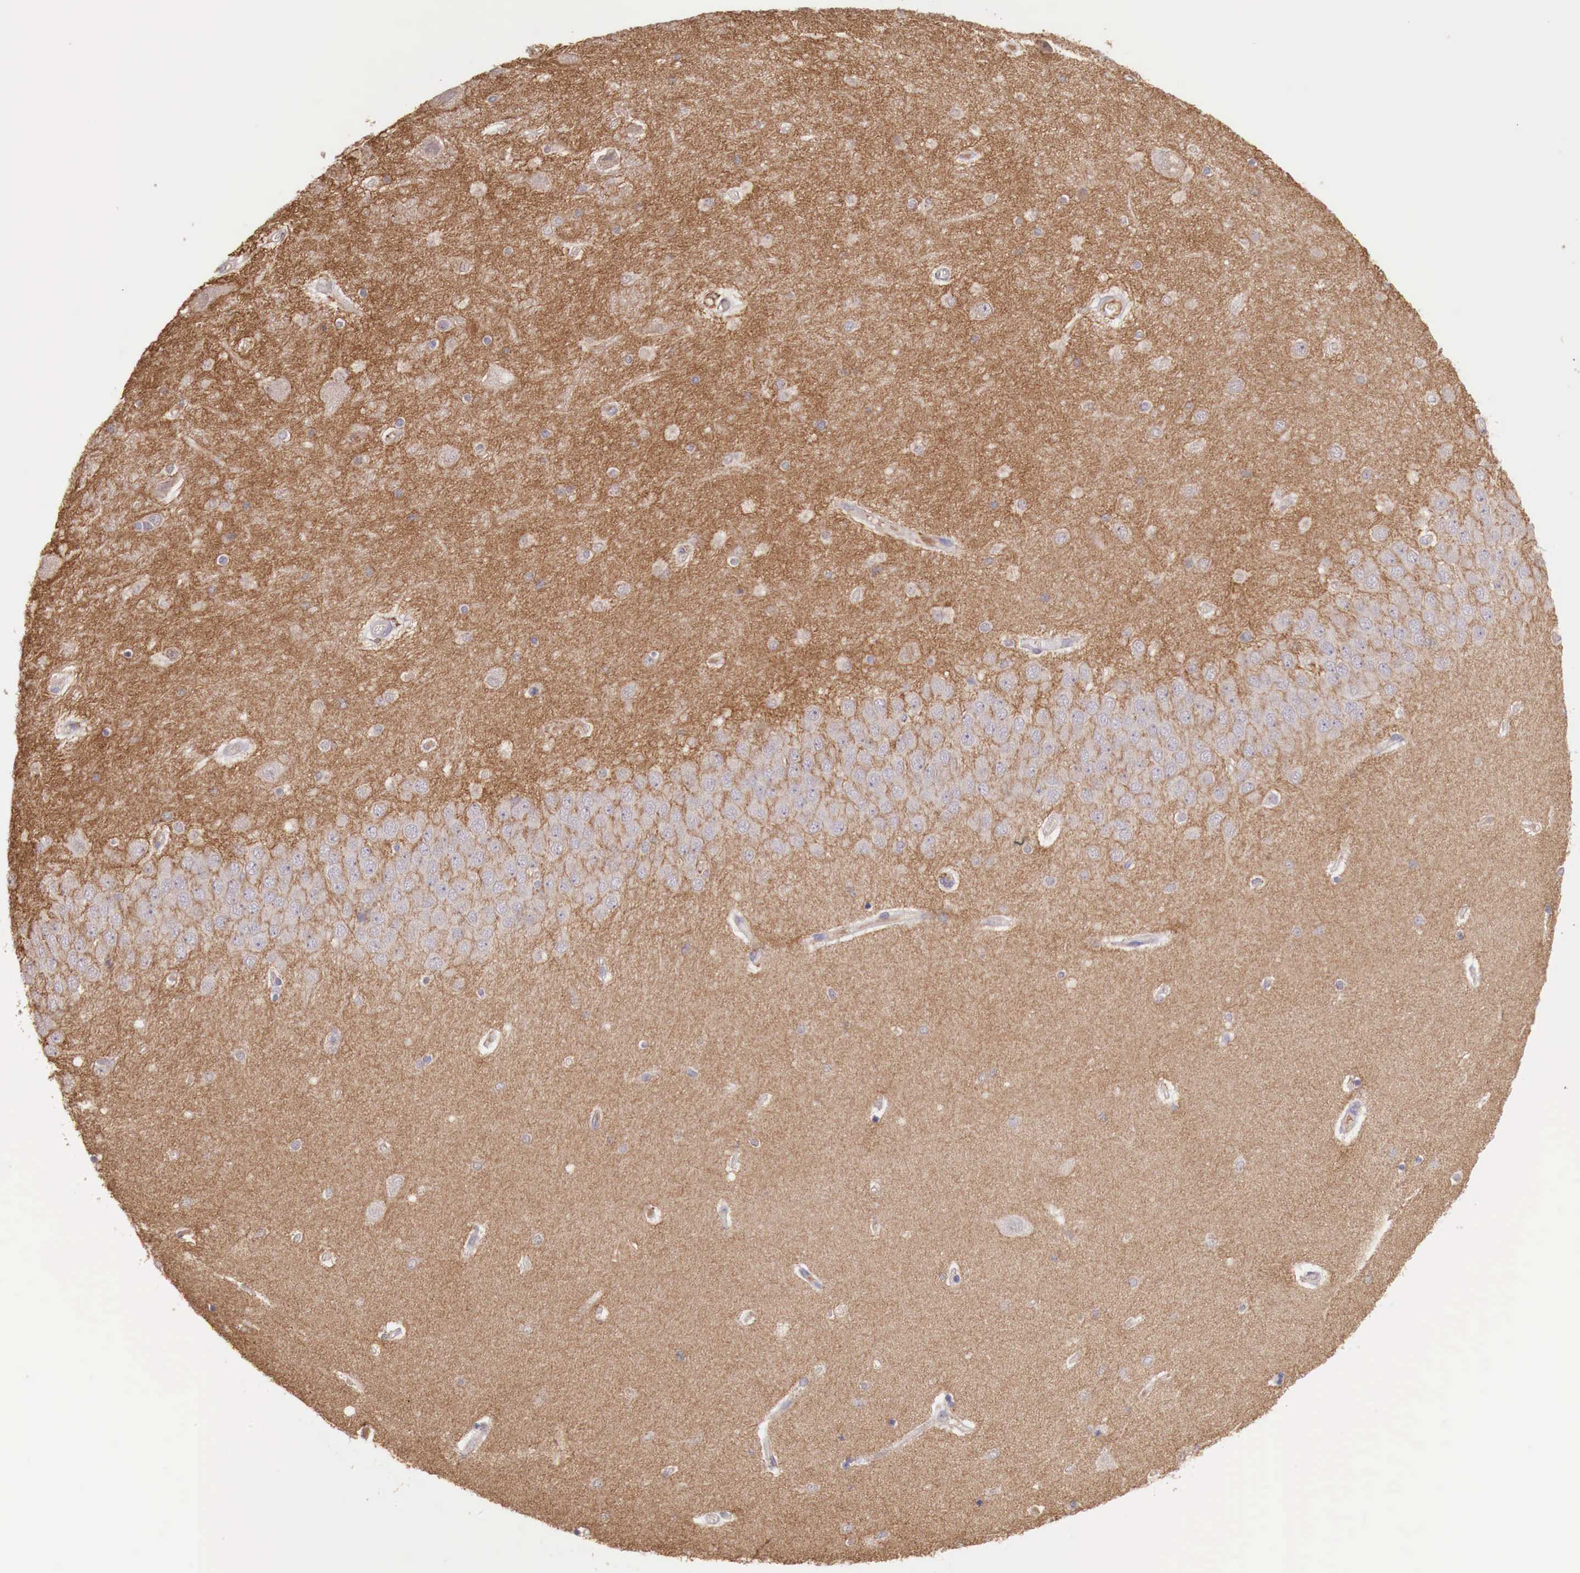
{"staining": {"intensity": "negative", "quantity": "none", "location": "none"}, "tissue": "hippocampus", "cell_type": "Glial cells", "image_type": "normal", "snomed": [{"axis": "morphology", "description": "Normal tissue, NOS"}, {"axis": "topography", "description": "Hippocampus"}], "caption": "The IHC micrograph has no significant expression in glial cells of hippocampus.", "gene": "CHRDL1", "patient": {"sex": "female", "age": 54}}